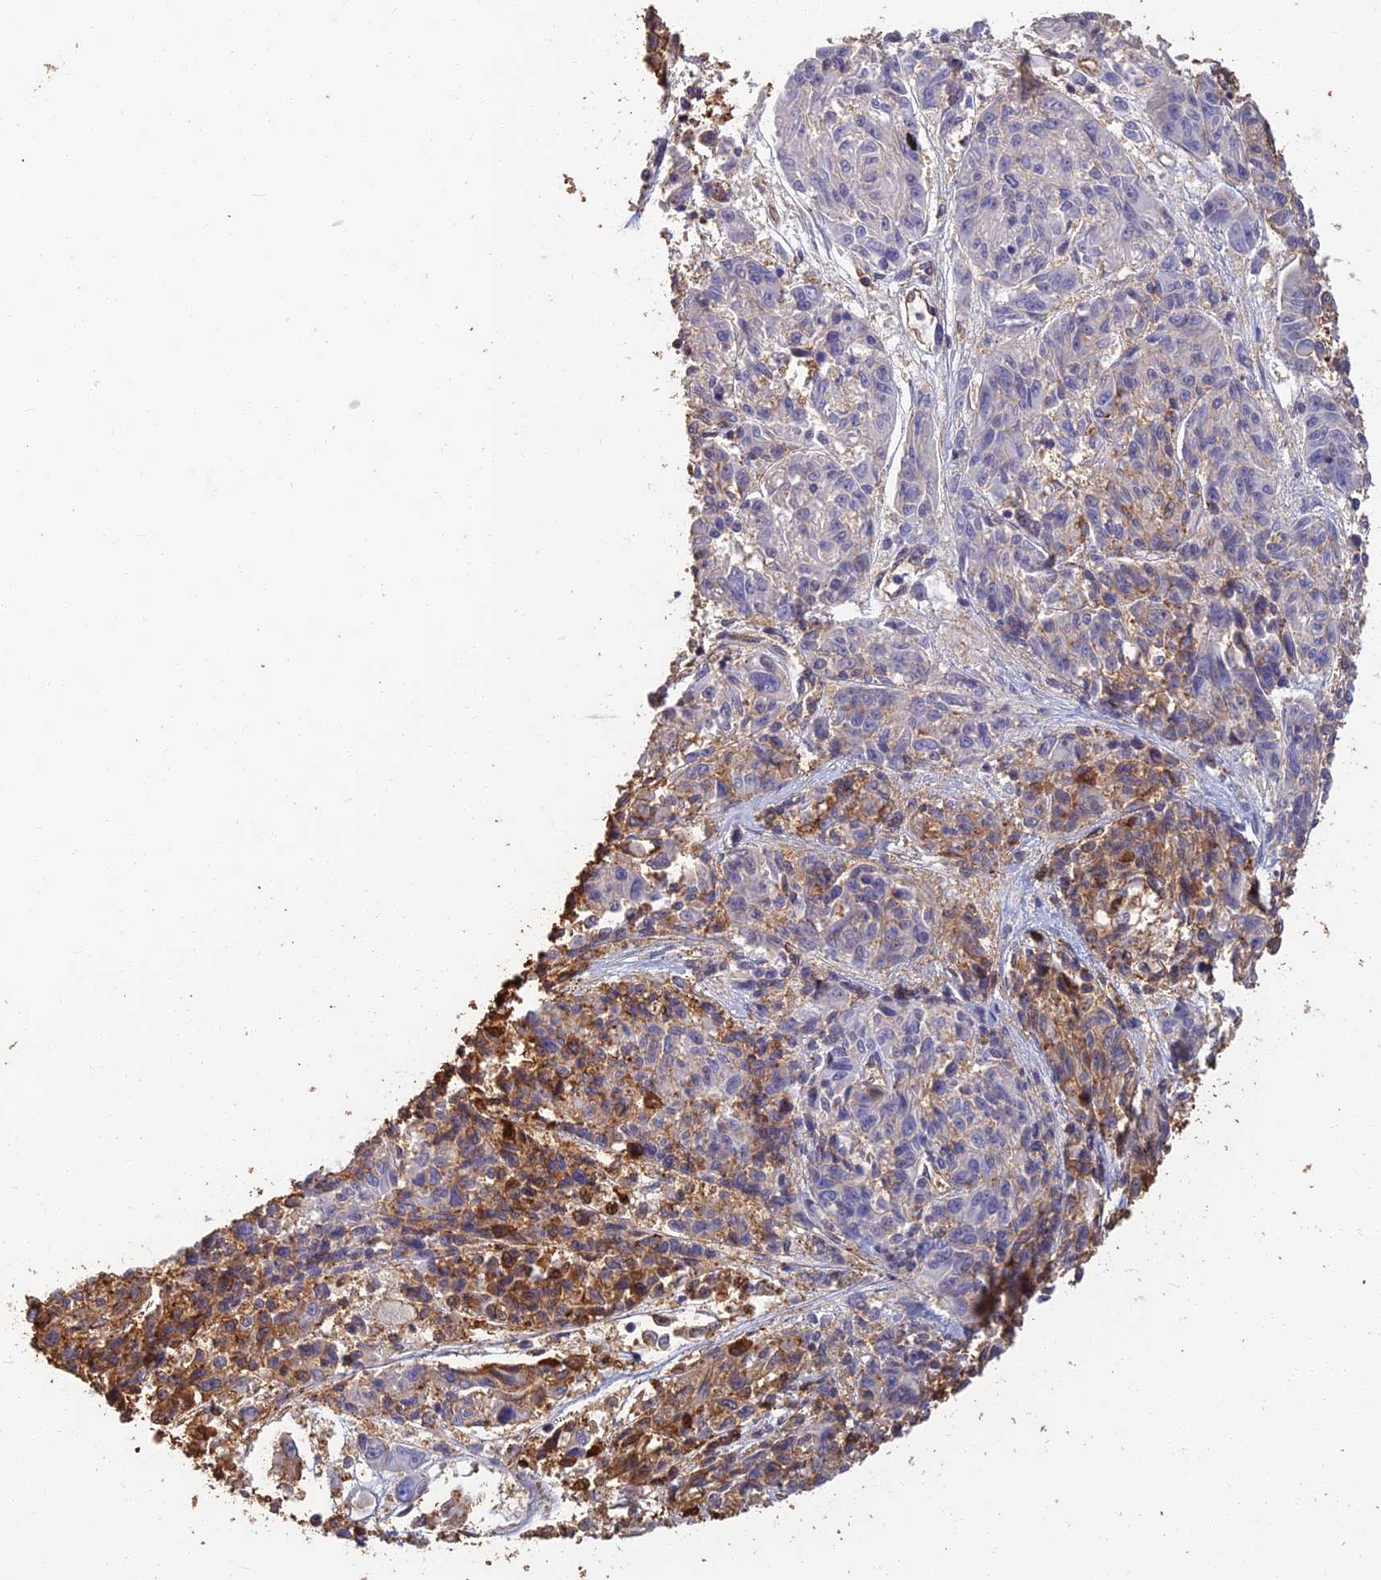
{"staining": {"intensity": "moderate", "quantity": "<25%", "location": "cytoplasmic/membranous"}, "tissue": "melanoma", "cell_type": "Tumor cells", "image_type": "cancer", "snomed": [{"axis": "morphology", "description": "Malignant melanoma, NOS"}, {"axis": "topography", "description": "Skin"}], "caption": "High-magnification brightfield microscopy of melanoma stained with DAB (3,3'-diaminobenzidine) (brown) and counterstained with hematoxylin (blue). tumor cells exhibit moderate cytoplasmic/membranous positivity is appreciated in about<25% of cells. (DAB IHC, brown staining for protein, blue staining for nuclei).", "gene": "LRRN3", "patient": {"sex": "male", "age": 53}}